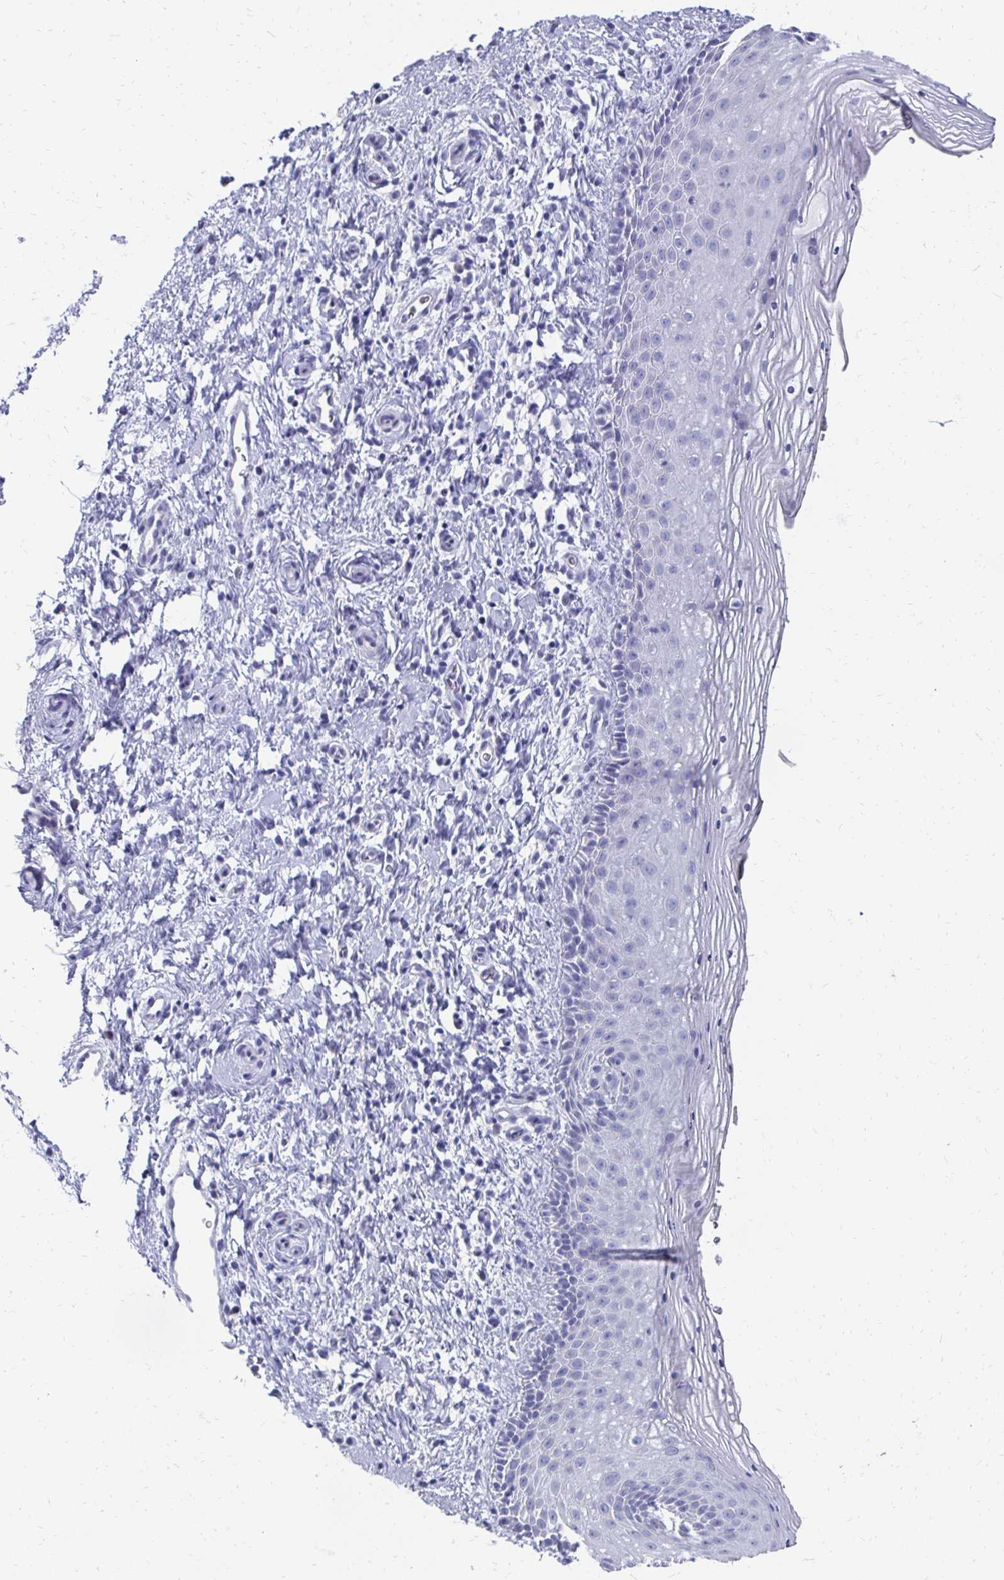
{"staining": {"intensity": "negative", "quantity": "none", "location": "none"}, "tissue": "vagina", "cell_type": "Squamous epithelial cells", "image_type": "normal", "snomed": [{"axis": "morphology", "description": "Normal tissue, NOS"}, {"axis": "topography", "description": "Vagina"}], "caption": "This photomicrograph is of benign vagina stained with immunohistochemistry (IHC) to label a protein in brown with the nuclei are counter-stained blue. There is no positivity in squamous epithelial cells. (DAB IHC, high magnification).", "gene": "SYCP3", "patient": {"sex": "female", "age": 51}}